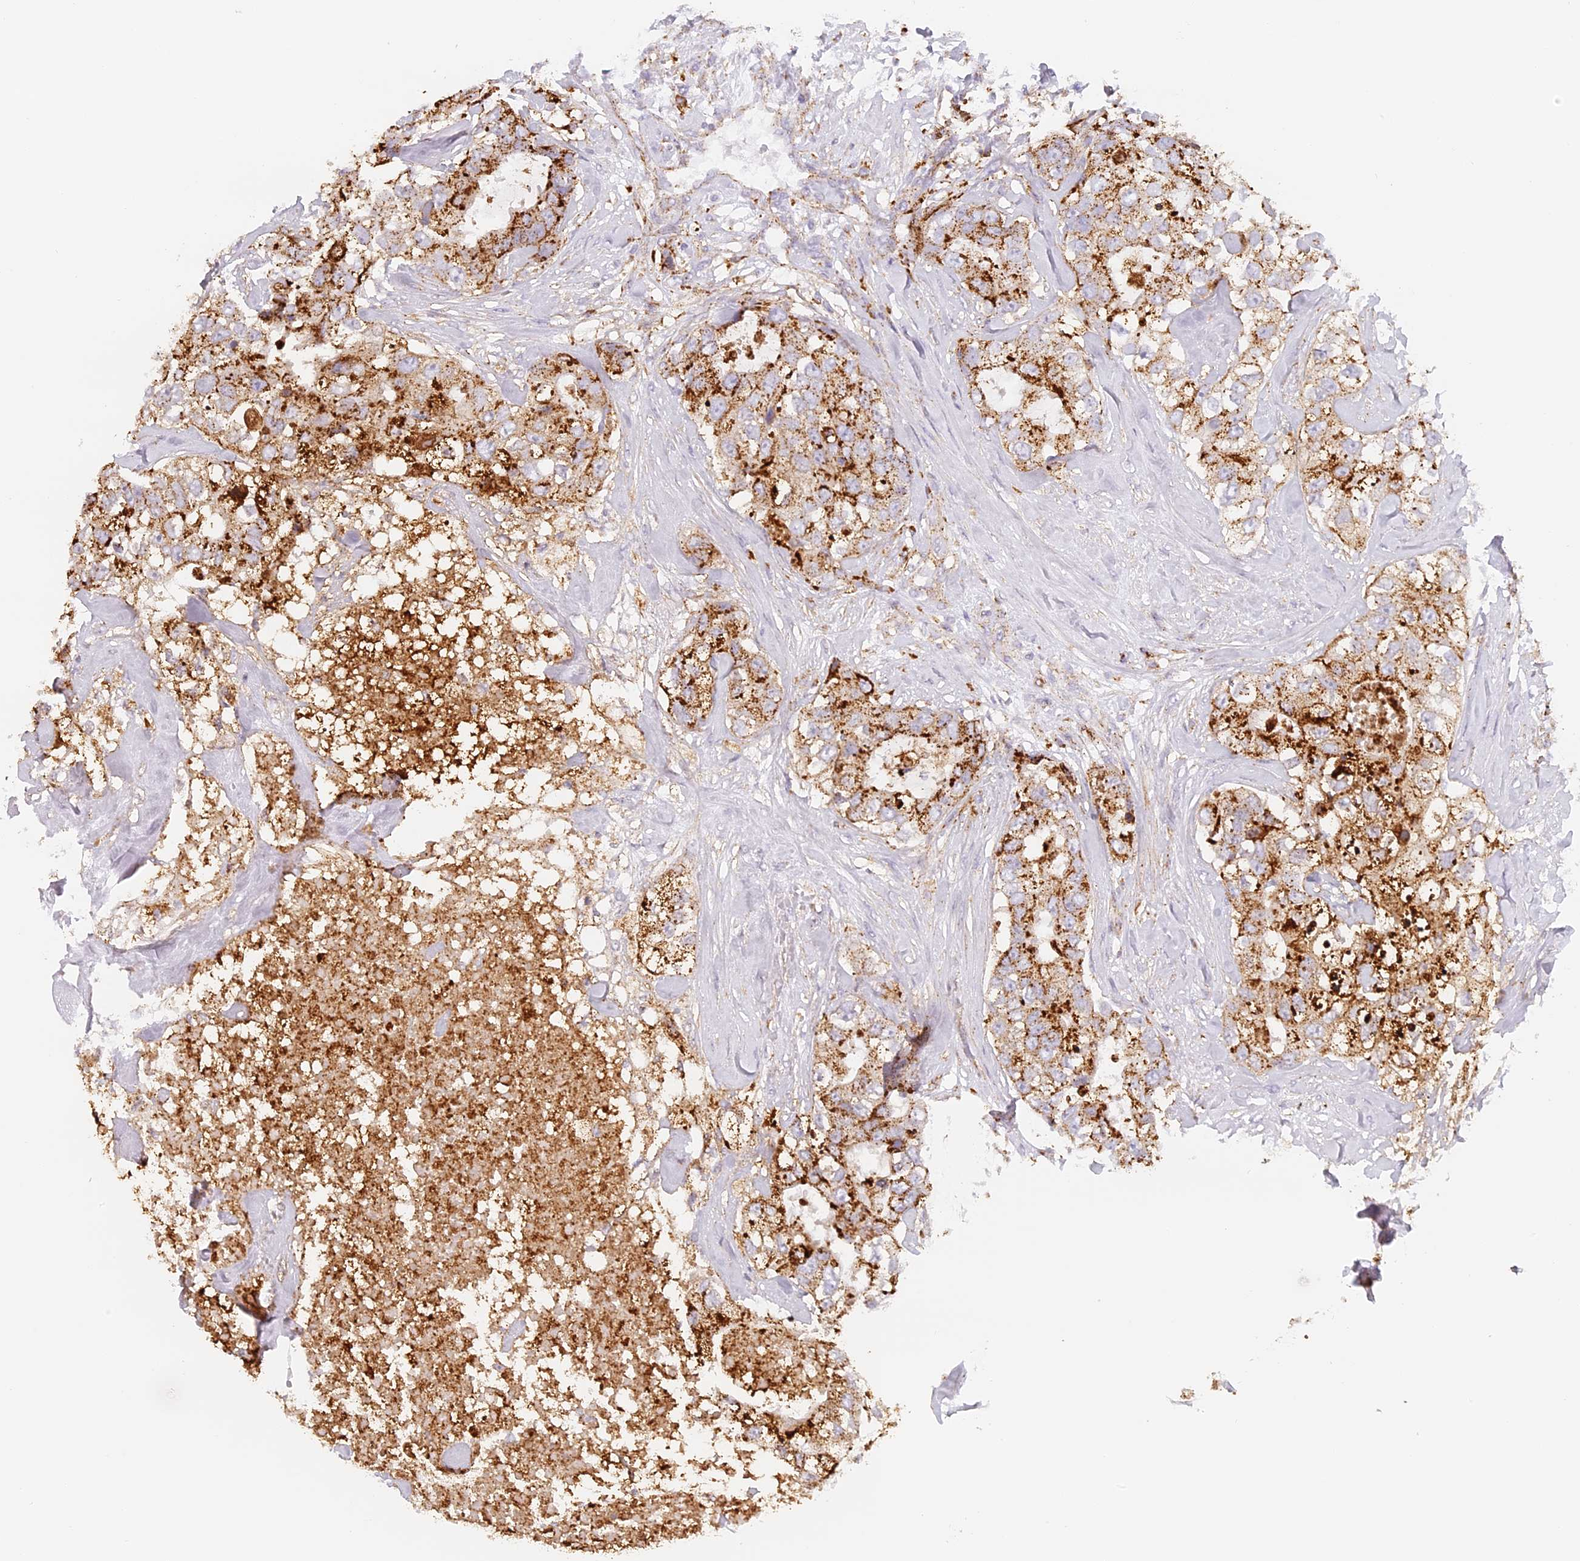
{"staining": {"intensity": "moderate", "quantity": ">75%", "location": "cytoplasmic/membranous"}, "tissue": "breast cancer", "cell_type": "Tumor cells", "image_type": "cancer", "snomed": [{"axis": "morphology", "description": "Duct carcinoma"}, {"axis": "topography", "description": "Breast"}], "caption": "Tumor cells reveal medium levels of moderate cytoplasmic/membranous staining in about >75% of cells in human infiltrating ductal carcinoma (breast).", "gene": "LAMP2", "patient": {"sex": "female", "age": 62}}